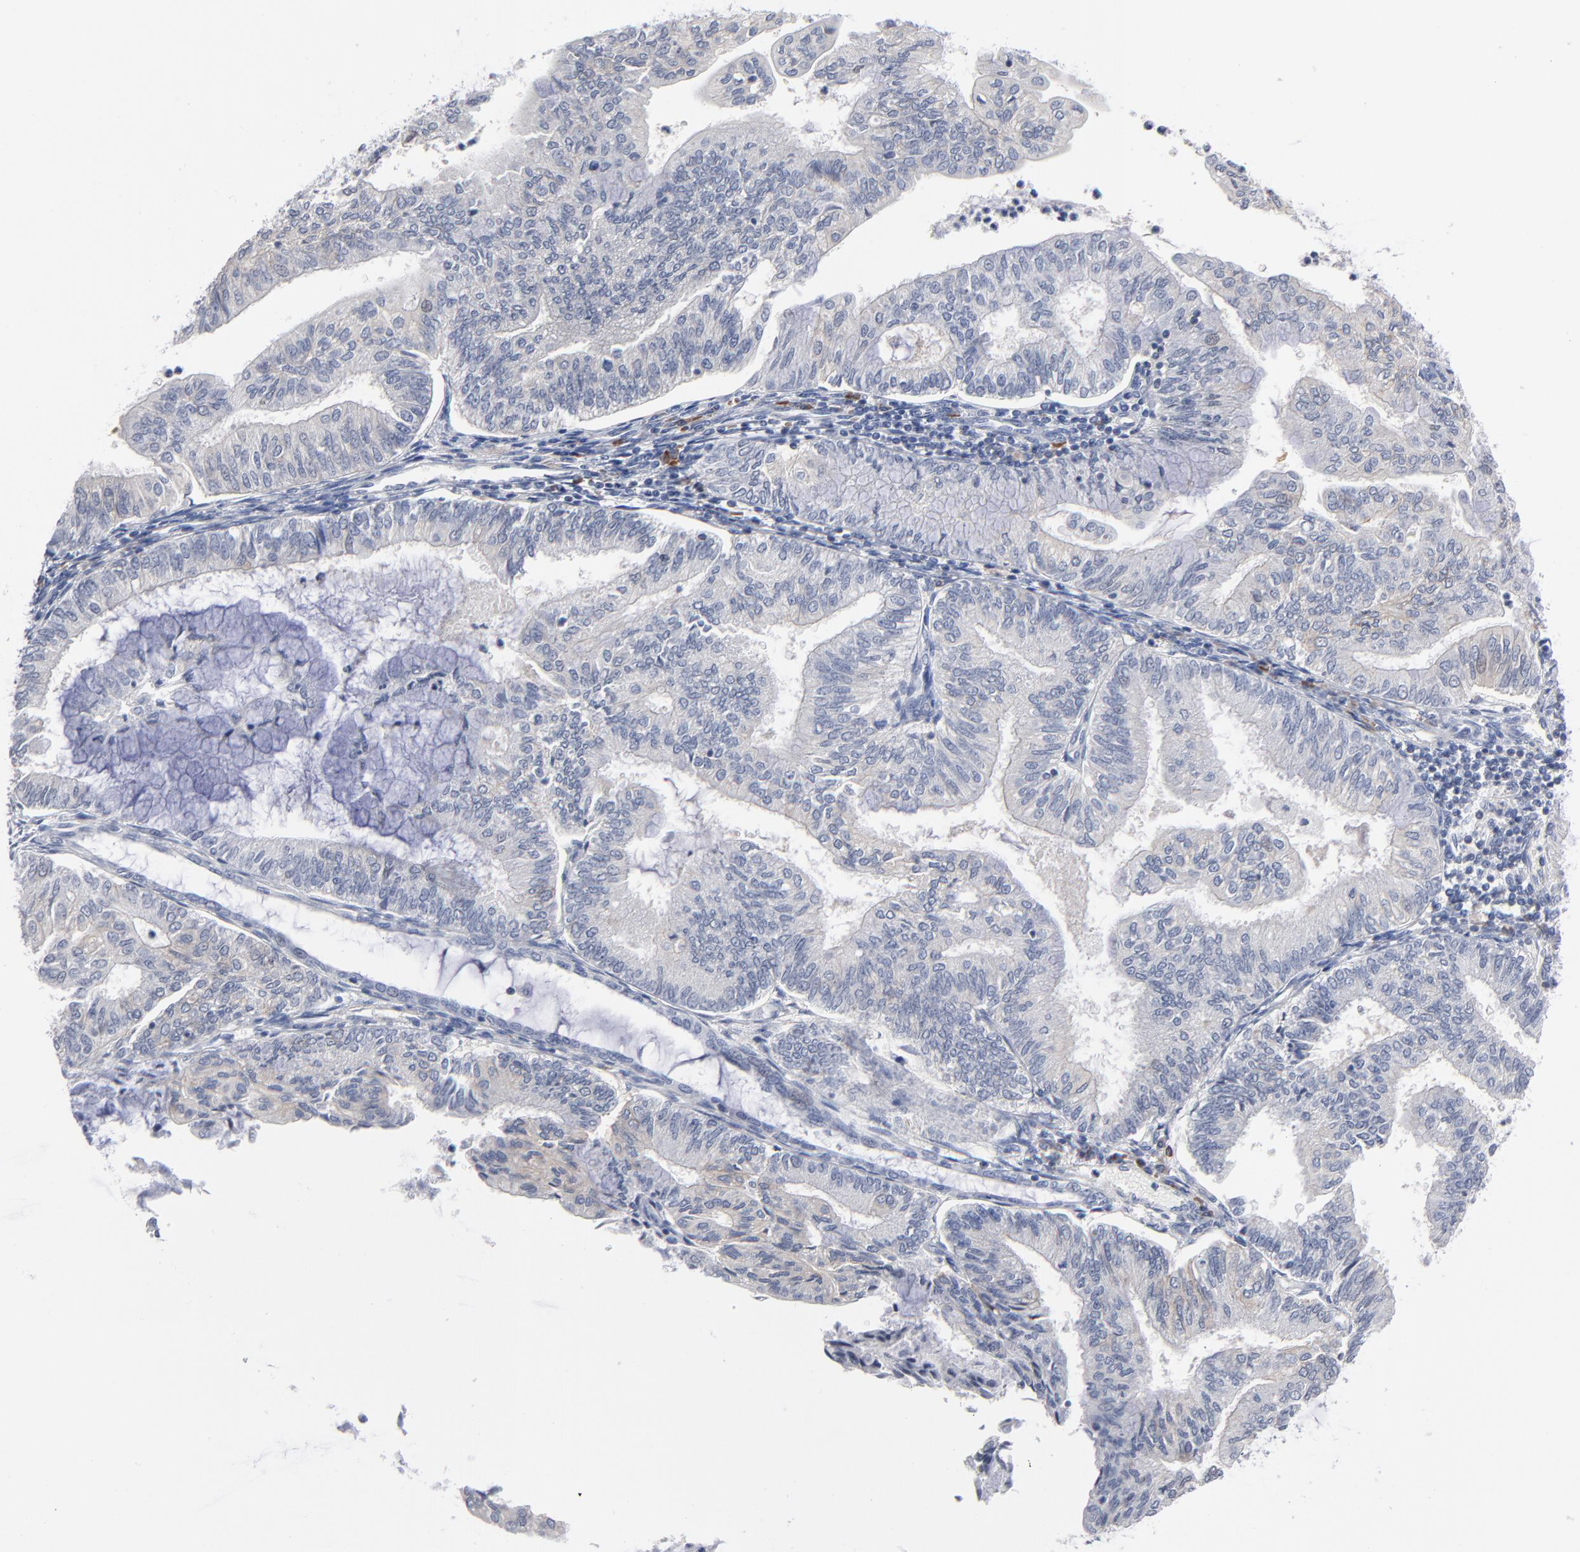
{"staining": {"intensity": "weak", "quantity": "<25%", "location": "cytoplasmic/membranous"}, "tissue": "endometrial cancer", "cell_type": "Tumor cells", "image_type": "cancer", "snomed": [{"axis": "morphology", "description": "Adenocarcinoma, NOS"}, {"axis": "topography", "description": "Endometrium"}], "caption": "Immunohistochemistry photomicrograph of human endometrial cancer stained for a protein (brown), which reveals no expression in tumor cells.", "gene": "PDLIM2", "patient": {"sex": "female", "age": 59}}